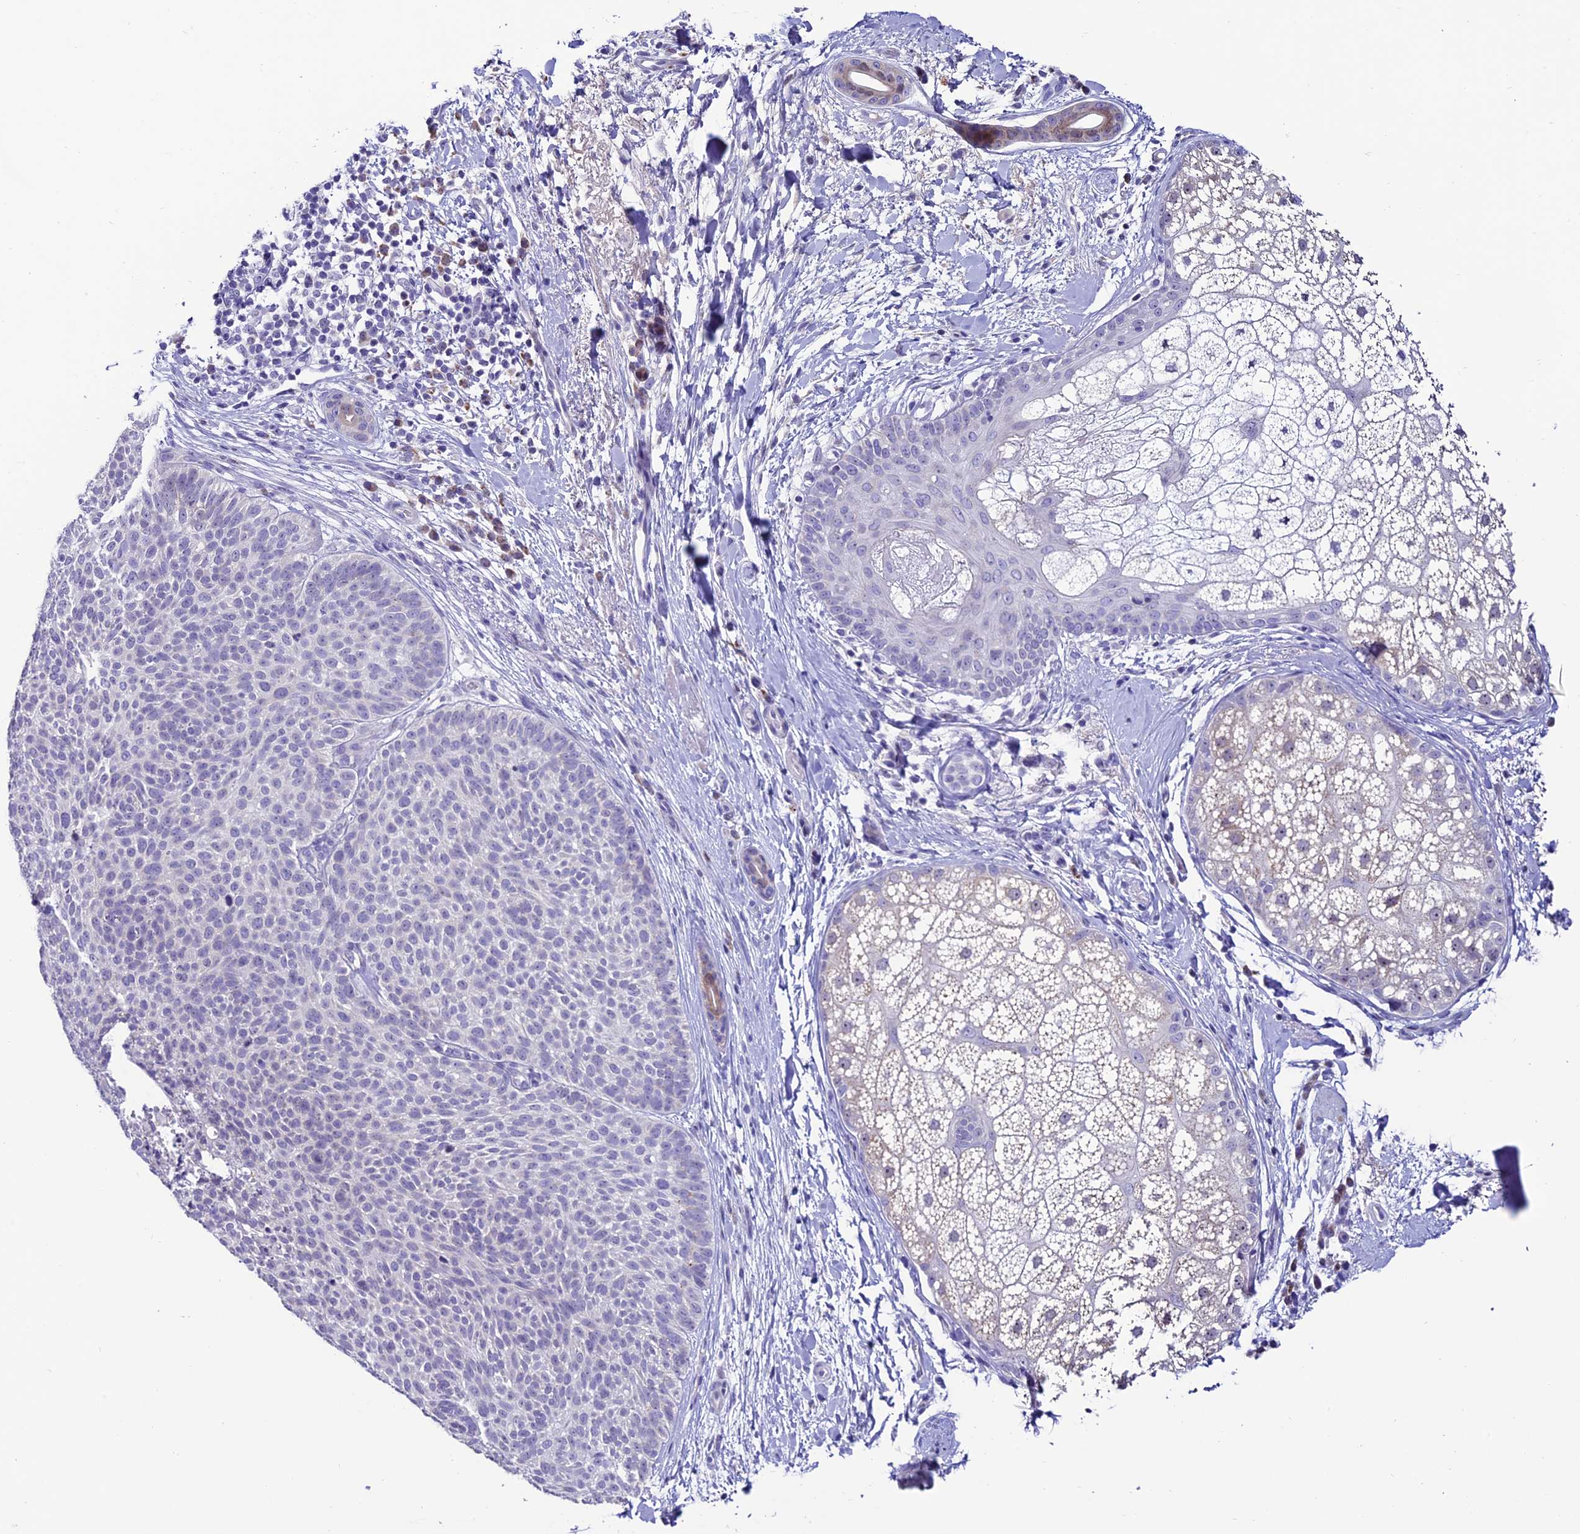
{"staining": {"intensity": "negative", "quantity": "none", "location": "none"}, "tissue": "skin cancer", "cell_type": "Tumor cells", "image_type": "cancer", "snomed": [{"axis": "morphology", "description": "Basal cell carcinoma"}, {"axis": "topography", "description": "Skin"}], "caption": "IHC of human skin cancer (basal cell carcinoma) demonstrates no positivity in tumor cells. (Brightfield microscopy of DAB IHC at high magnification).", "gene": "SLC10A1", "patient": {"sex": "male", "age": 85}}